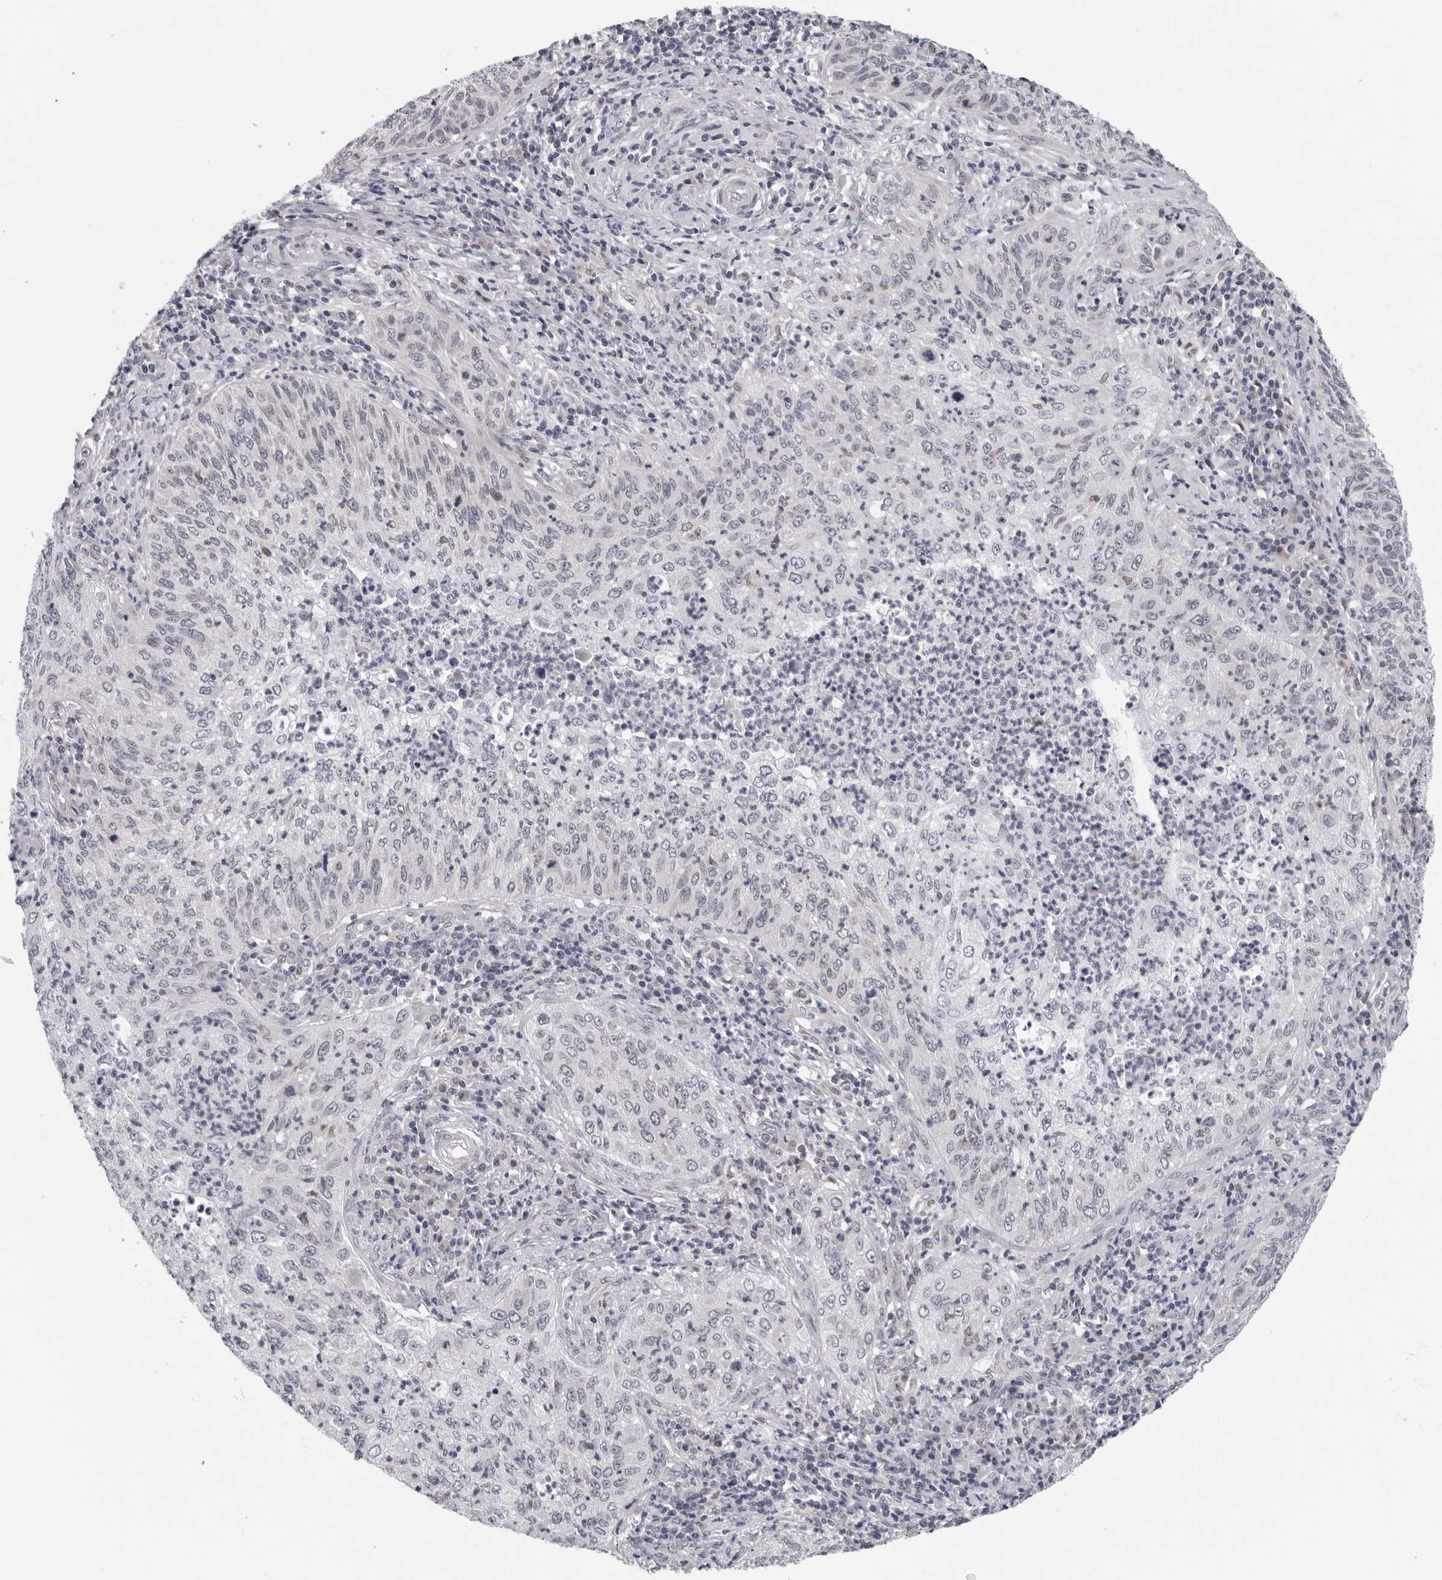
{"staining": {"intensity": "negative", "quantity": "none", "location": "none"}, "tissue": "cervical cancer", "cell_type": "Tumor cells", "image_type": "cancer", "snomed": [{"axis": "morphology", "description": "Squamous cell carcinoma, NOS"}, {"axis": "topography", "description": "Cervix"}], "caption": "High power microscopy micrograph of an IHC micrograph of cervical squamous cell carcinoma, revealing no significant staining in tumor cells.", "gene": "CPT2", "patient": {"sex": "female", "age": 30}}